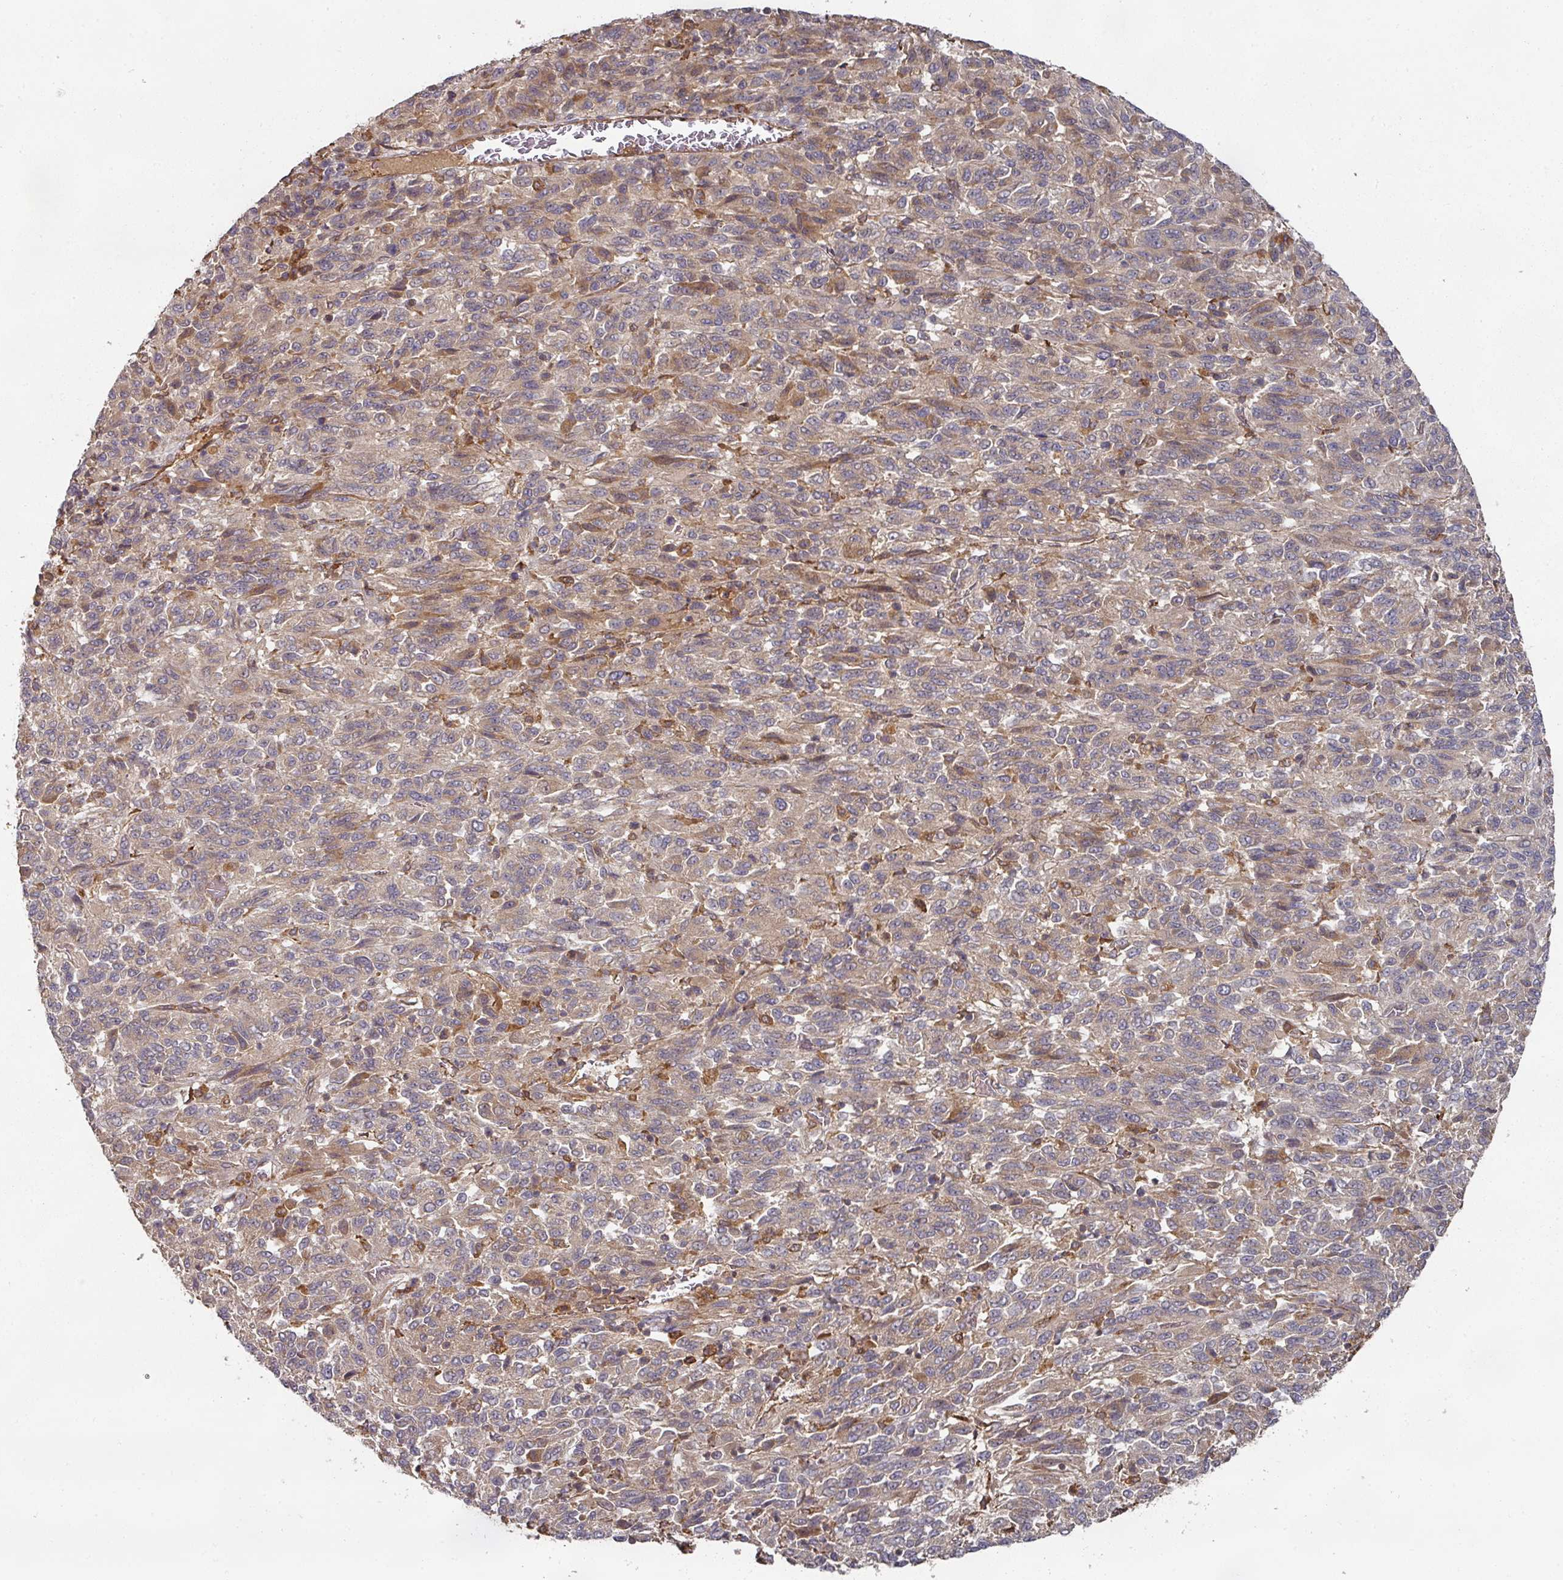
{"staining": {"intensity": "weak", "quantity": ">75%", "location": "cytoplasmic/membranous"}, "tissue": "melanoma", "cell_type": "Tumor cells", "image_type": "cancer", "snomed": [{"axis": "morphology", "description": "Malignant melanoma, Metastatic site"}, {"axis": "topography", "description": "Lung"}], "caption": "Melanoma was stained to show a protein in brown. There is low levels of weak cytoplasmic/membranous expression in about >75% of tumor cells.", "gene": "CEP95", "patient": {"sex": "male", "age": 64}}